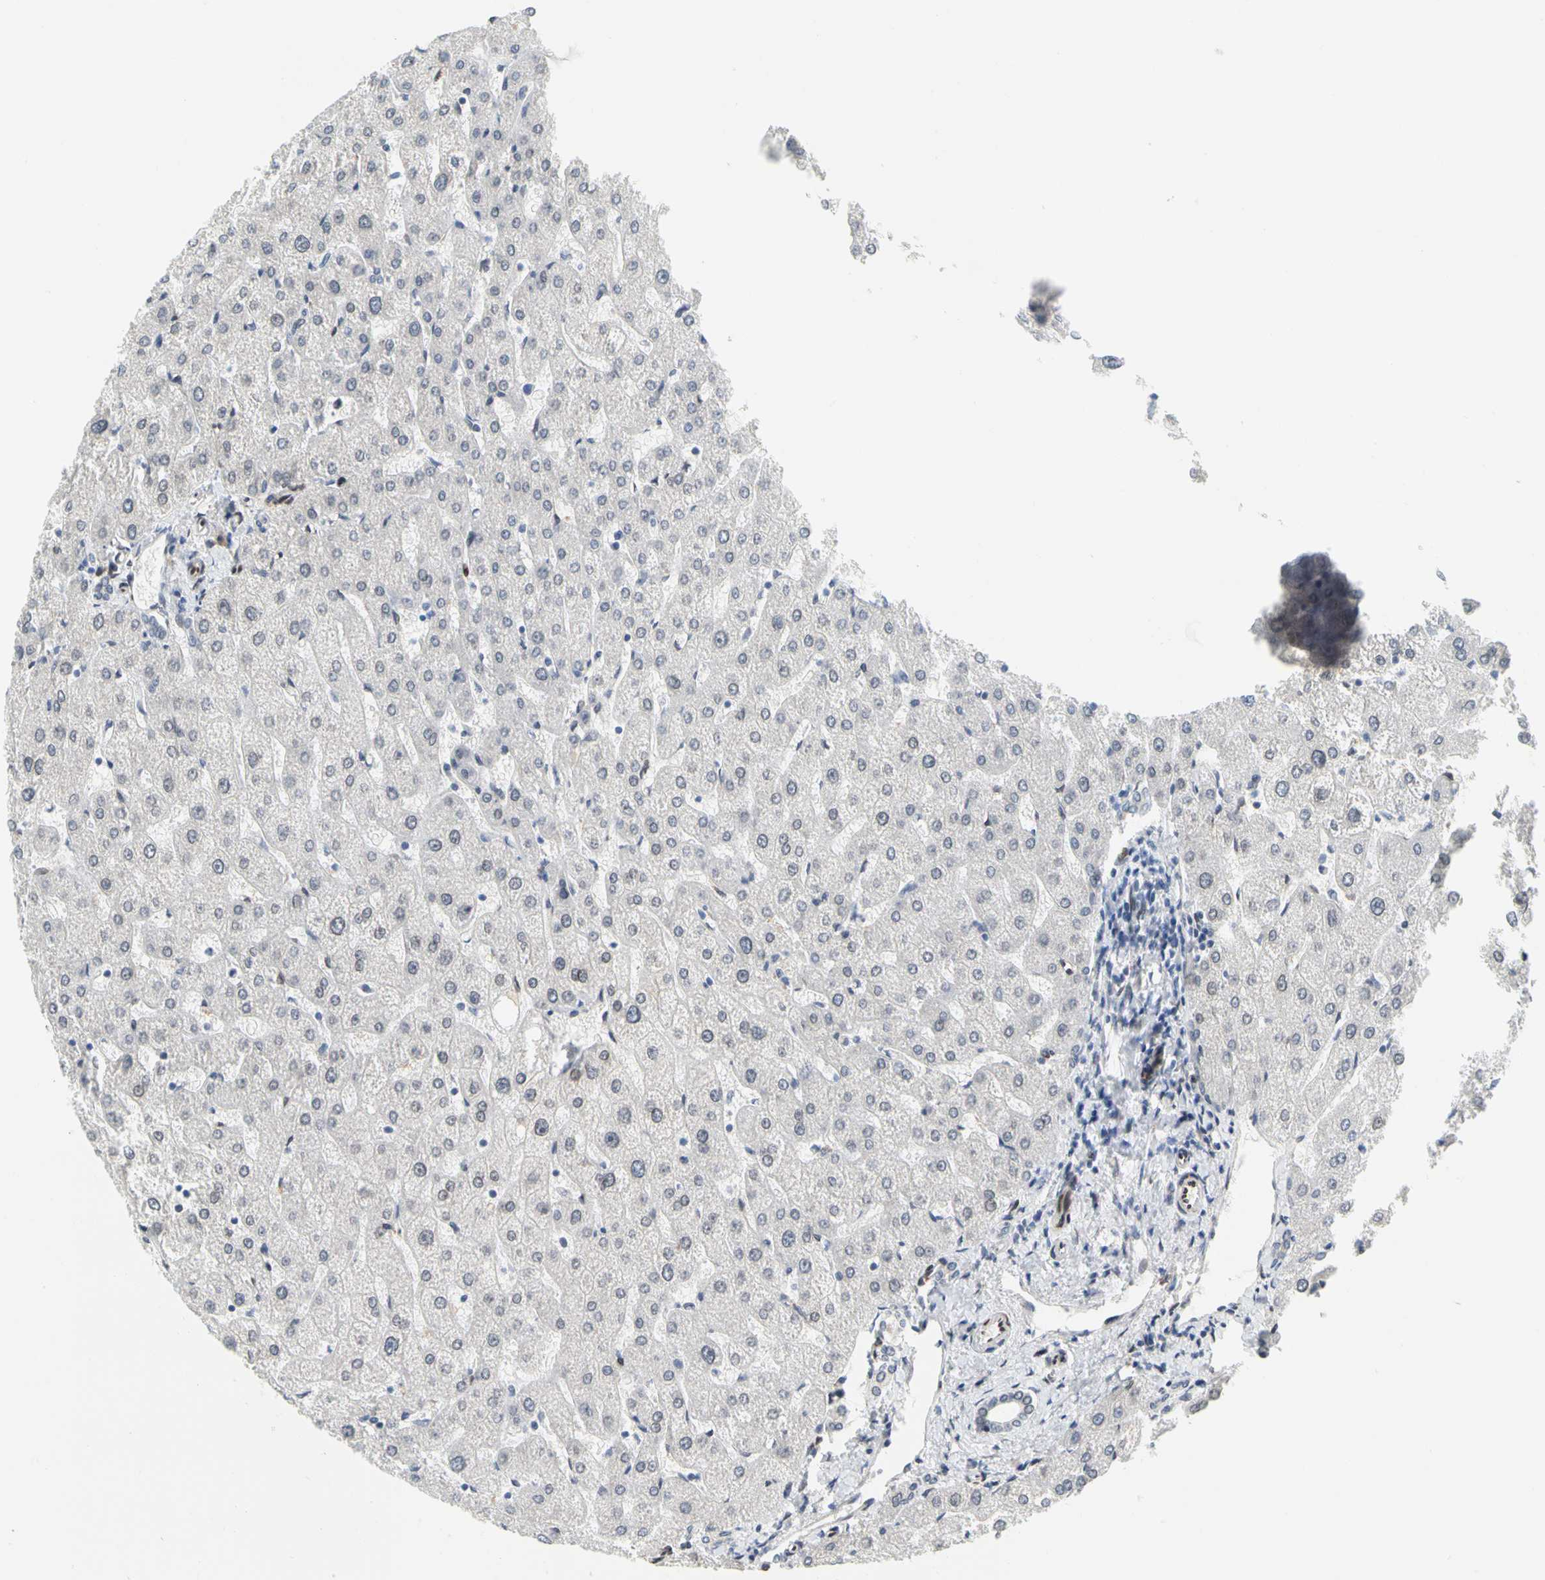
{"staining": {"intensity": "negative", "quantity": "none", "location": "none"}, "tissue": "liver", "cell_type": "Cholangiocytes", "image_type": "normal", "snomed": [{"axis": "morphology", "description": "Normal tissue, NOS"}, {"axis": "topography", "description": "Liver"}], "caption": "Immunohistochemistry (IHC) histopathology image of benign liver stained for a protein (brown), which exhibits no positivity in cholangiocytes. Brightfield microscopy of IHC stained with DAB (3,3'-diaminobenzidine) (brown) and hematoxylin (blue), captured at high magnification.", "gene": "SUN1", "patient": {"sex": "male", "age": 67}}